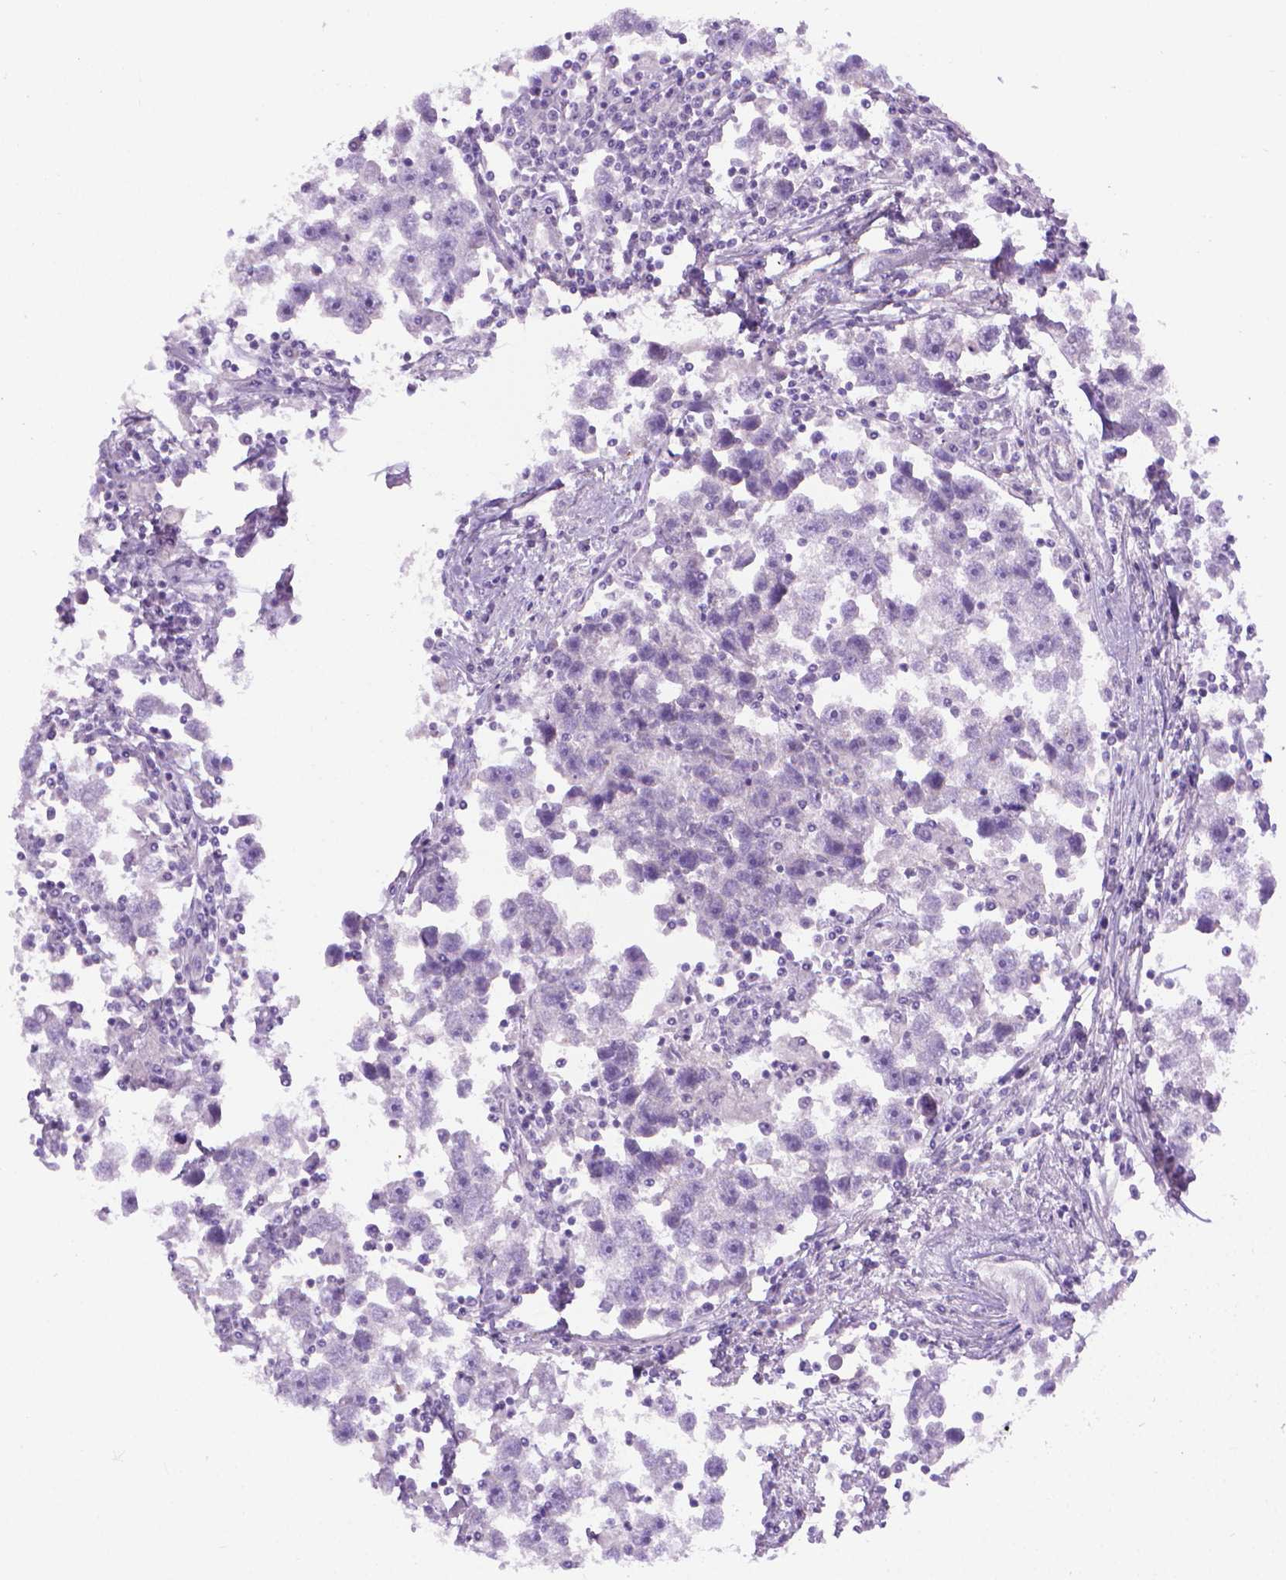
{"staining": {"intensity": "negative", "quantity": "none", "location": "none"}, "tissue": "testis cancer", "cell_type": "Tumor cells", "image_type": "cancer", "snomed": [{"axis": "morphology", "description": "Seminoma, NOS"}, {"axis": "topography", "description": "Testis"}], "caption": "The micrograph demonstrates no significant expression in tumor cells of testis cancer.", "gene": "FASN", "patient": {"sex": "male", "age": 30}}